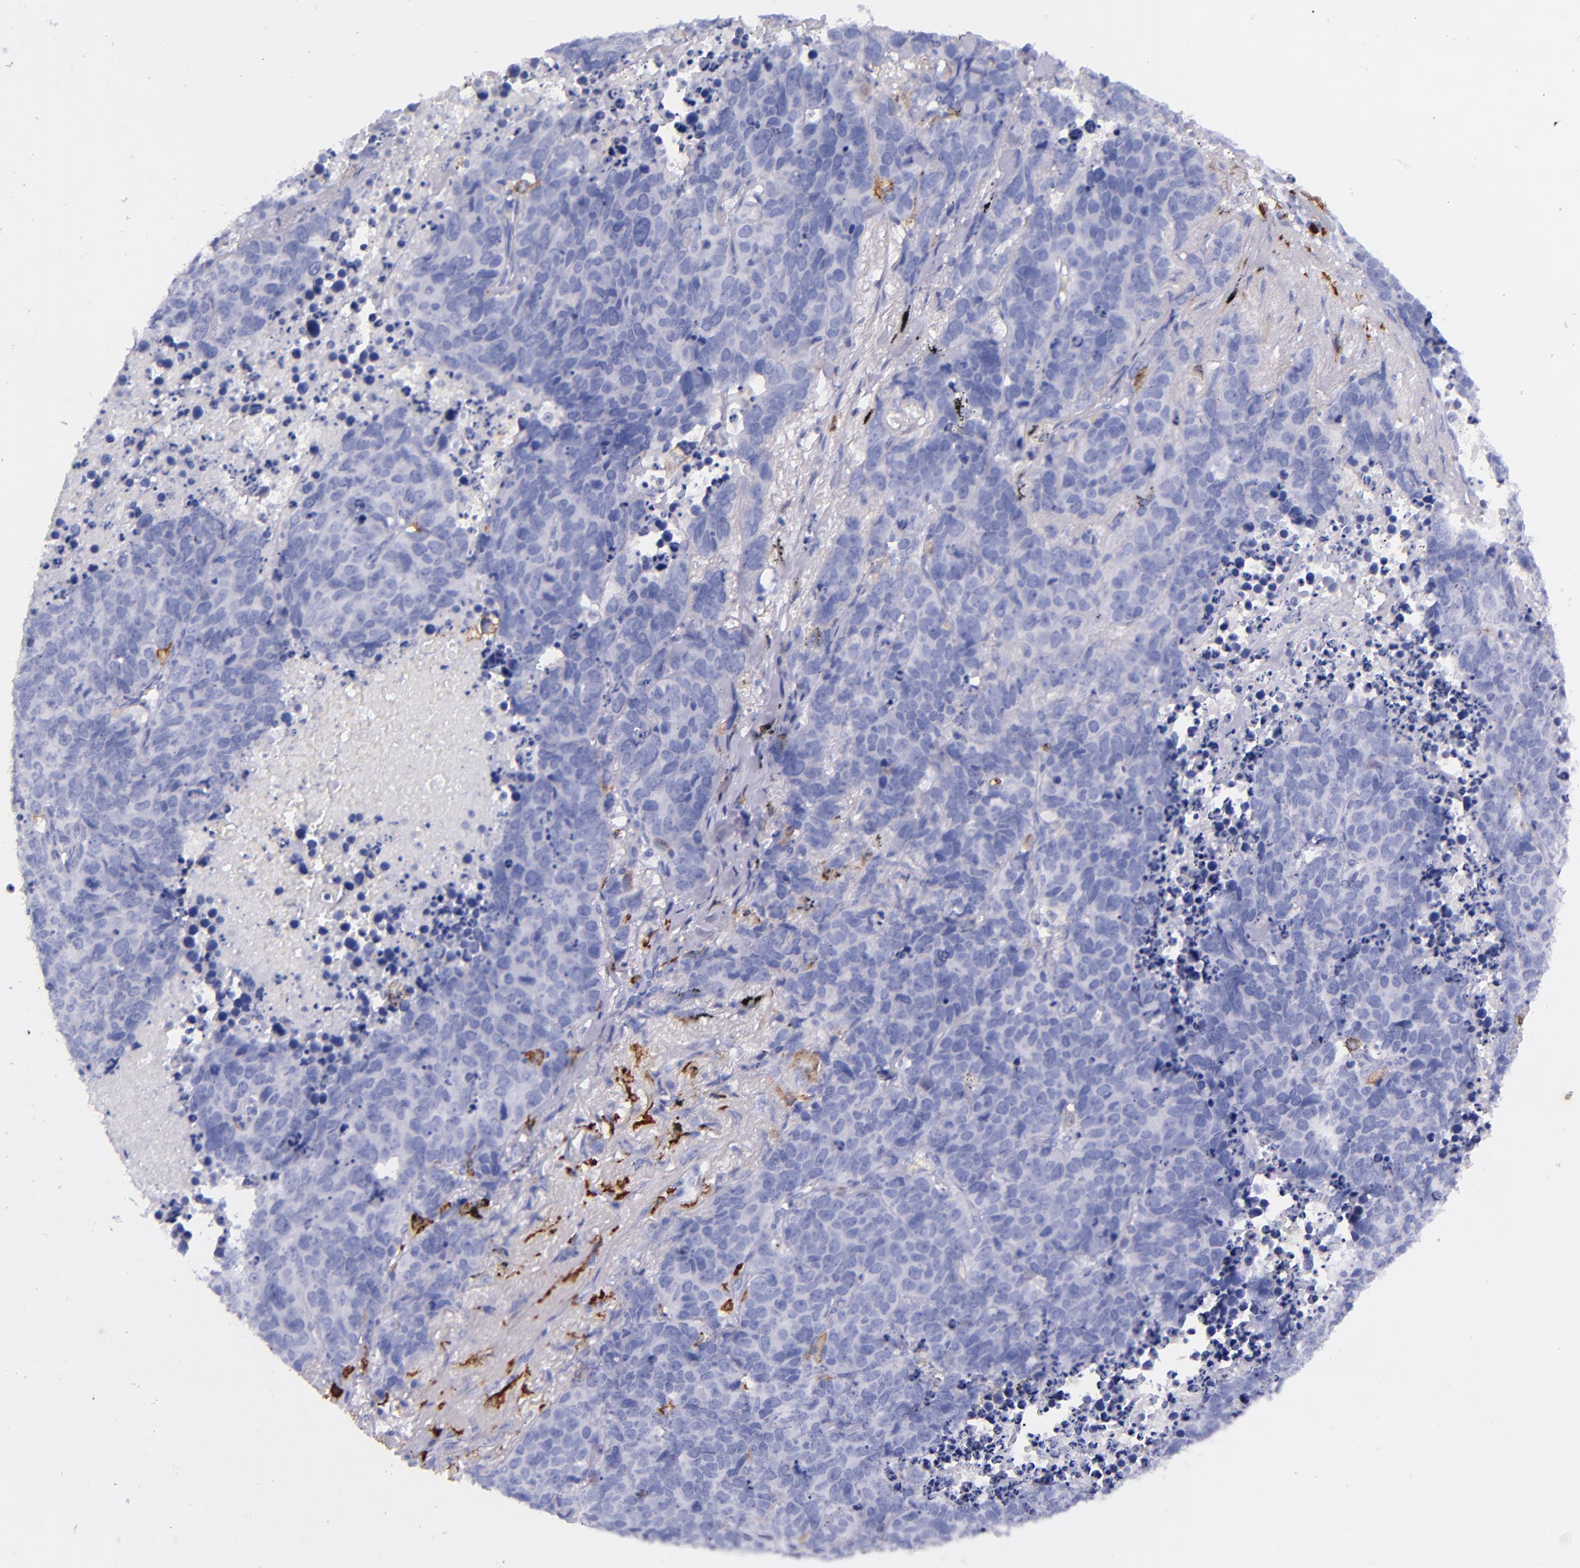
{"staining": {"intensity": "negative", "quantity": "none", "location": "none"}, "tissue": "lung cancer", "cell_type": "Tumor cells", "image_type": "cancer", "snomed": [{"axis": "morphology", "description": "Carcinoid, malignant, NOS"}, {"axis": "topography", "description": "Lung"}], "caption": "A high-resolution photomicrograph shows immunohistochemistry (IHC) staining of malignant carcinoid (lung), which displays no significant positivity in tumor cells.", "gene": "CD163", "patient": {"sex": "male", "age": 60}}